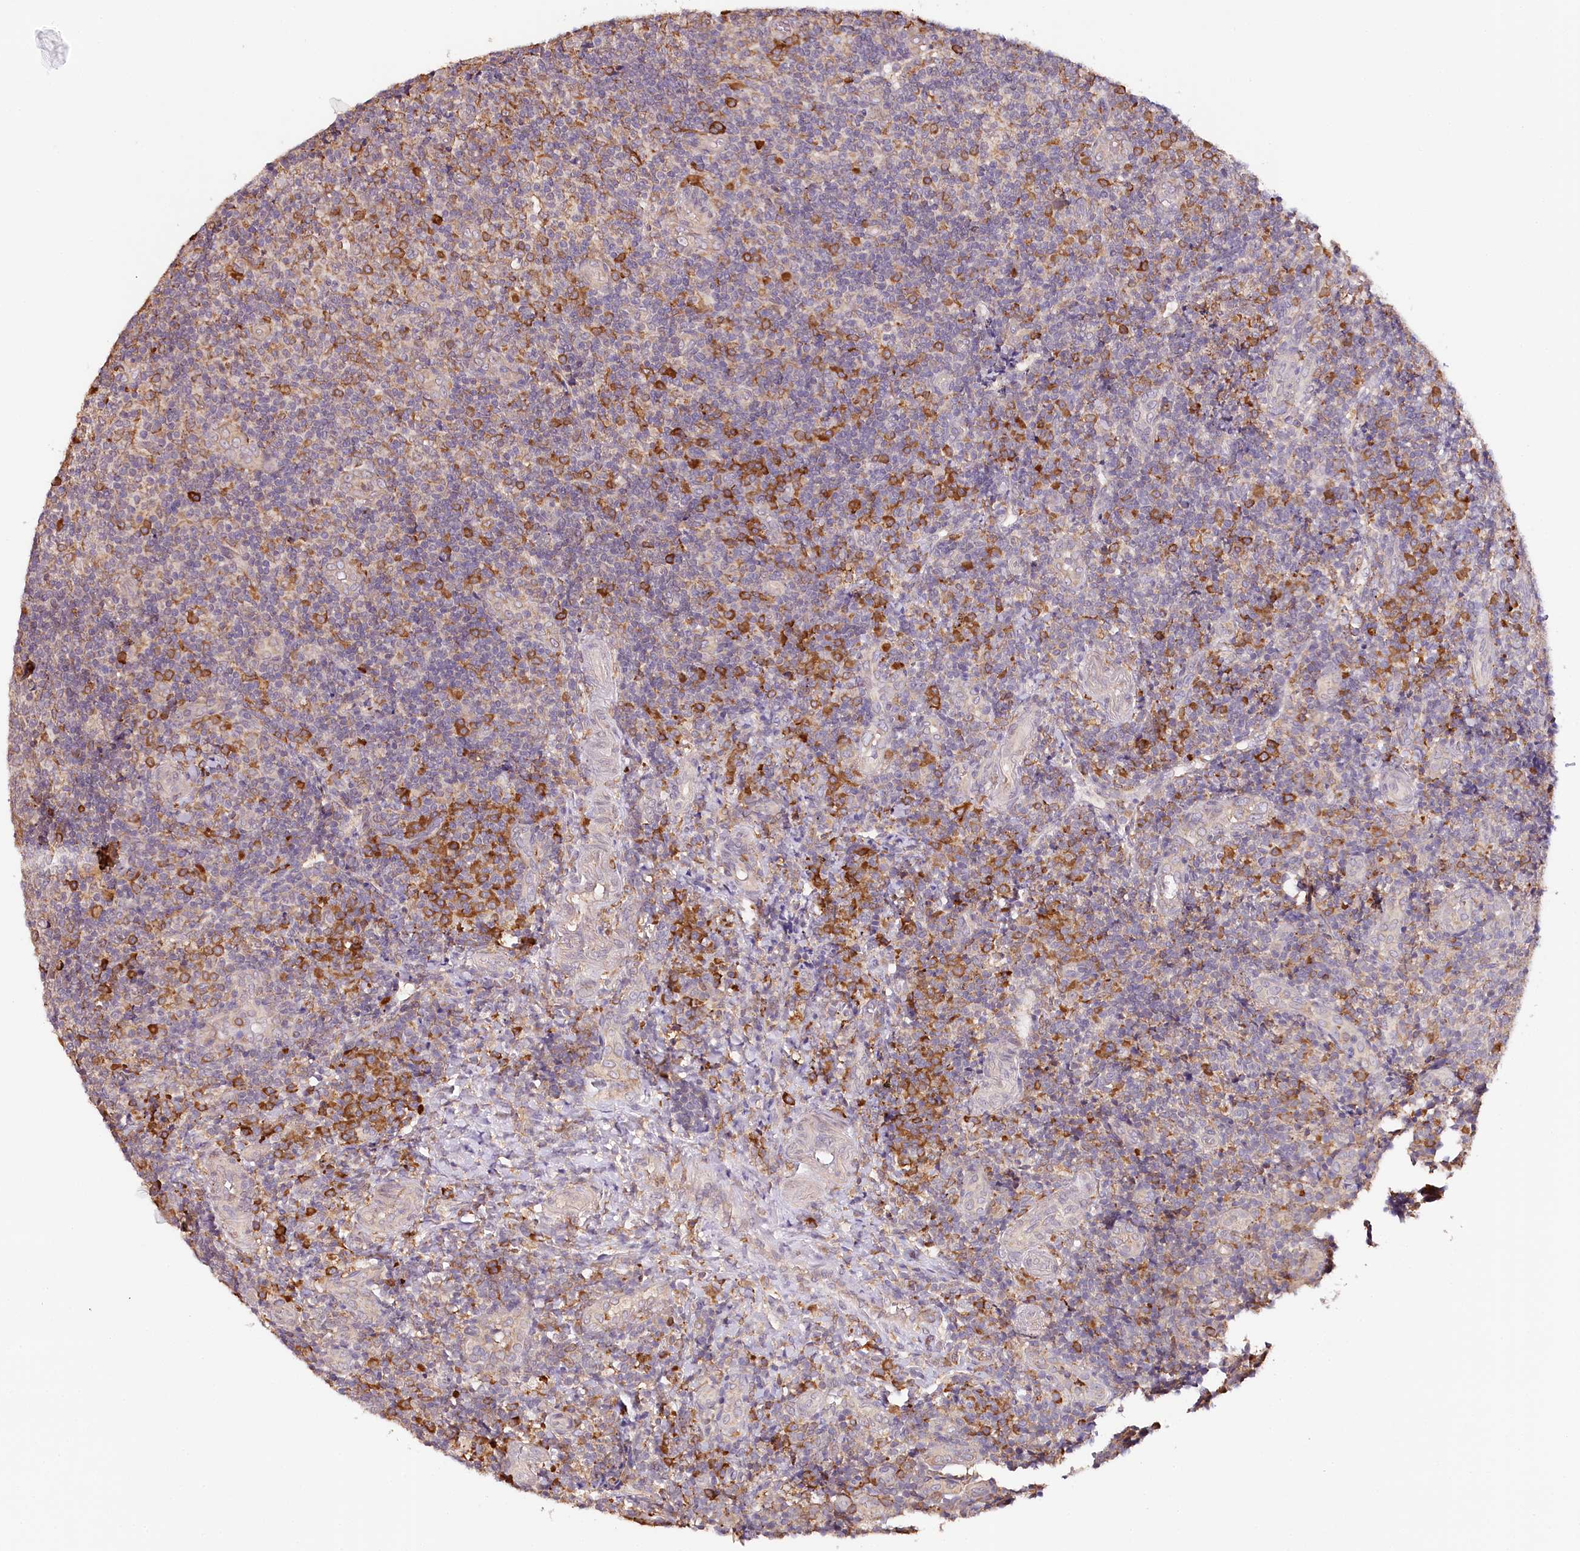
{"staining": {"intensity": "strong", "quantity": "<25%", "location": "cytoplasmic/membranous"}, "tissue": "tonsil", "cell_type": "Germinal center cells", "image_type": "normal", "snomed": [{"axis": "morphology", "description": "Normal tissue, NOS"}, {"axis": "topography", "description": "Tonsil"}], "caption": "Immunohistochemistry image of benign tonsil: tonsil stained using immunohistochemistry (IHC) exhibits medium levels of strong protein expression localized specifically in the cytoplasmic/membranous of germinal center cells, appearing as a cytoplasmic/membranous brown color.", "gene": "VEGFA", "patient": {"sex": "female", "age": 19}}